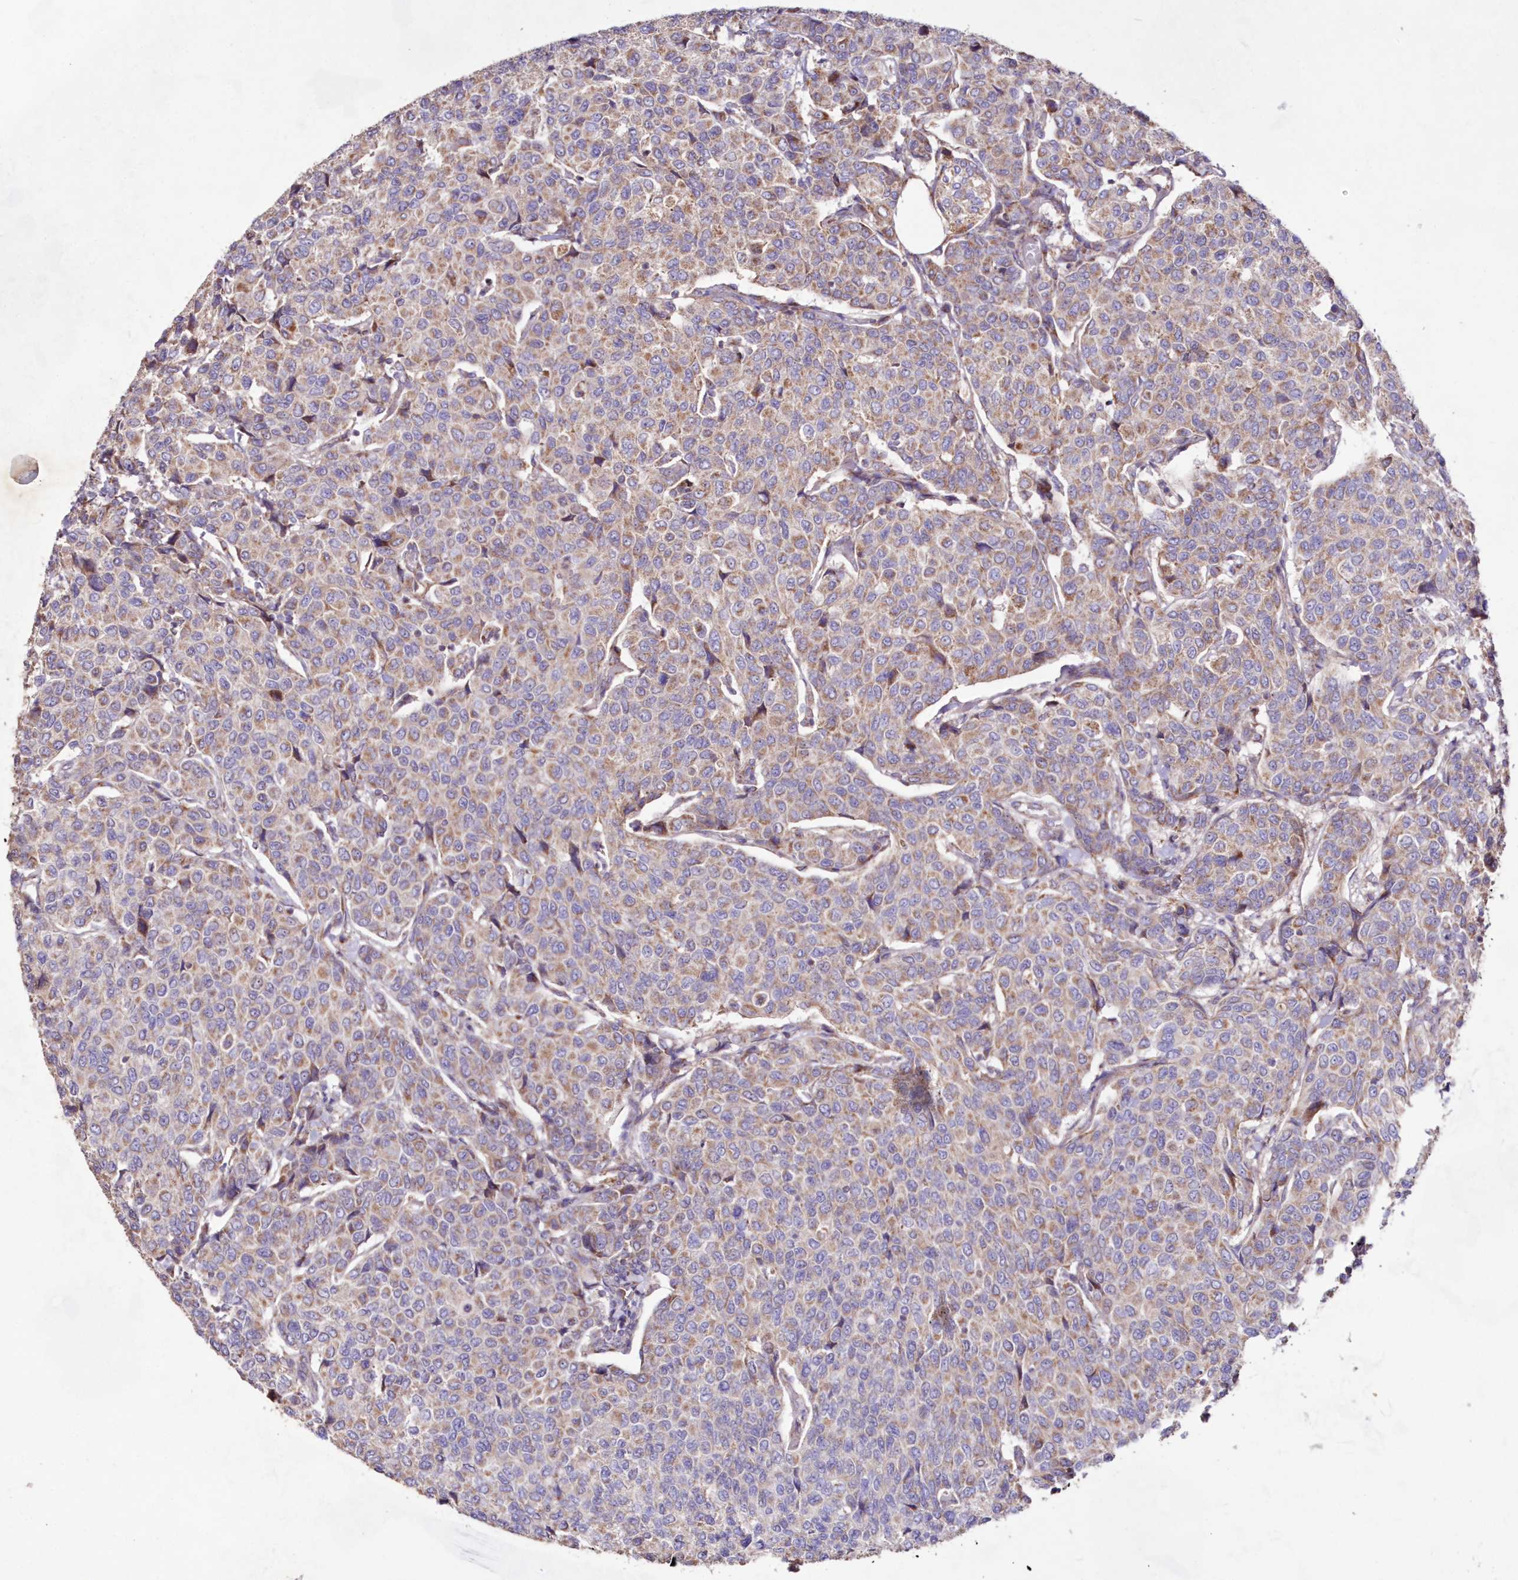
{"staining": {"intensity": "weak", "quantity": "25%-75%", "location": "cytoplasmic/membranous"}, "tissue": "breast cancer", "cell_type": "Tumor cells", "image_type": "cancer", "snomed": [{"axis": "morphology", "description": "Duct carcinoma"}, {"axis": "topography", "description": "Breast"}], "caption": "This histopathology image demonstrates IHC staining of human breast intraductal carcinoma, with low weak cytoplasmic/membranous positivity in approximately 25%-75% of tumor cells.", "gene": "HADHB", "patient": {"sex": "female", "age": 55}}